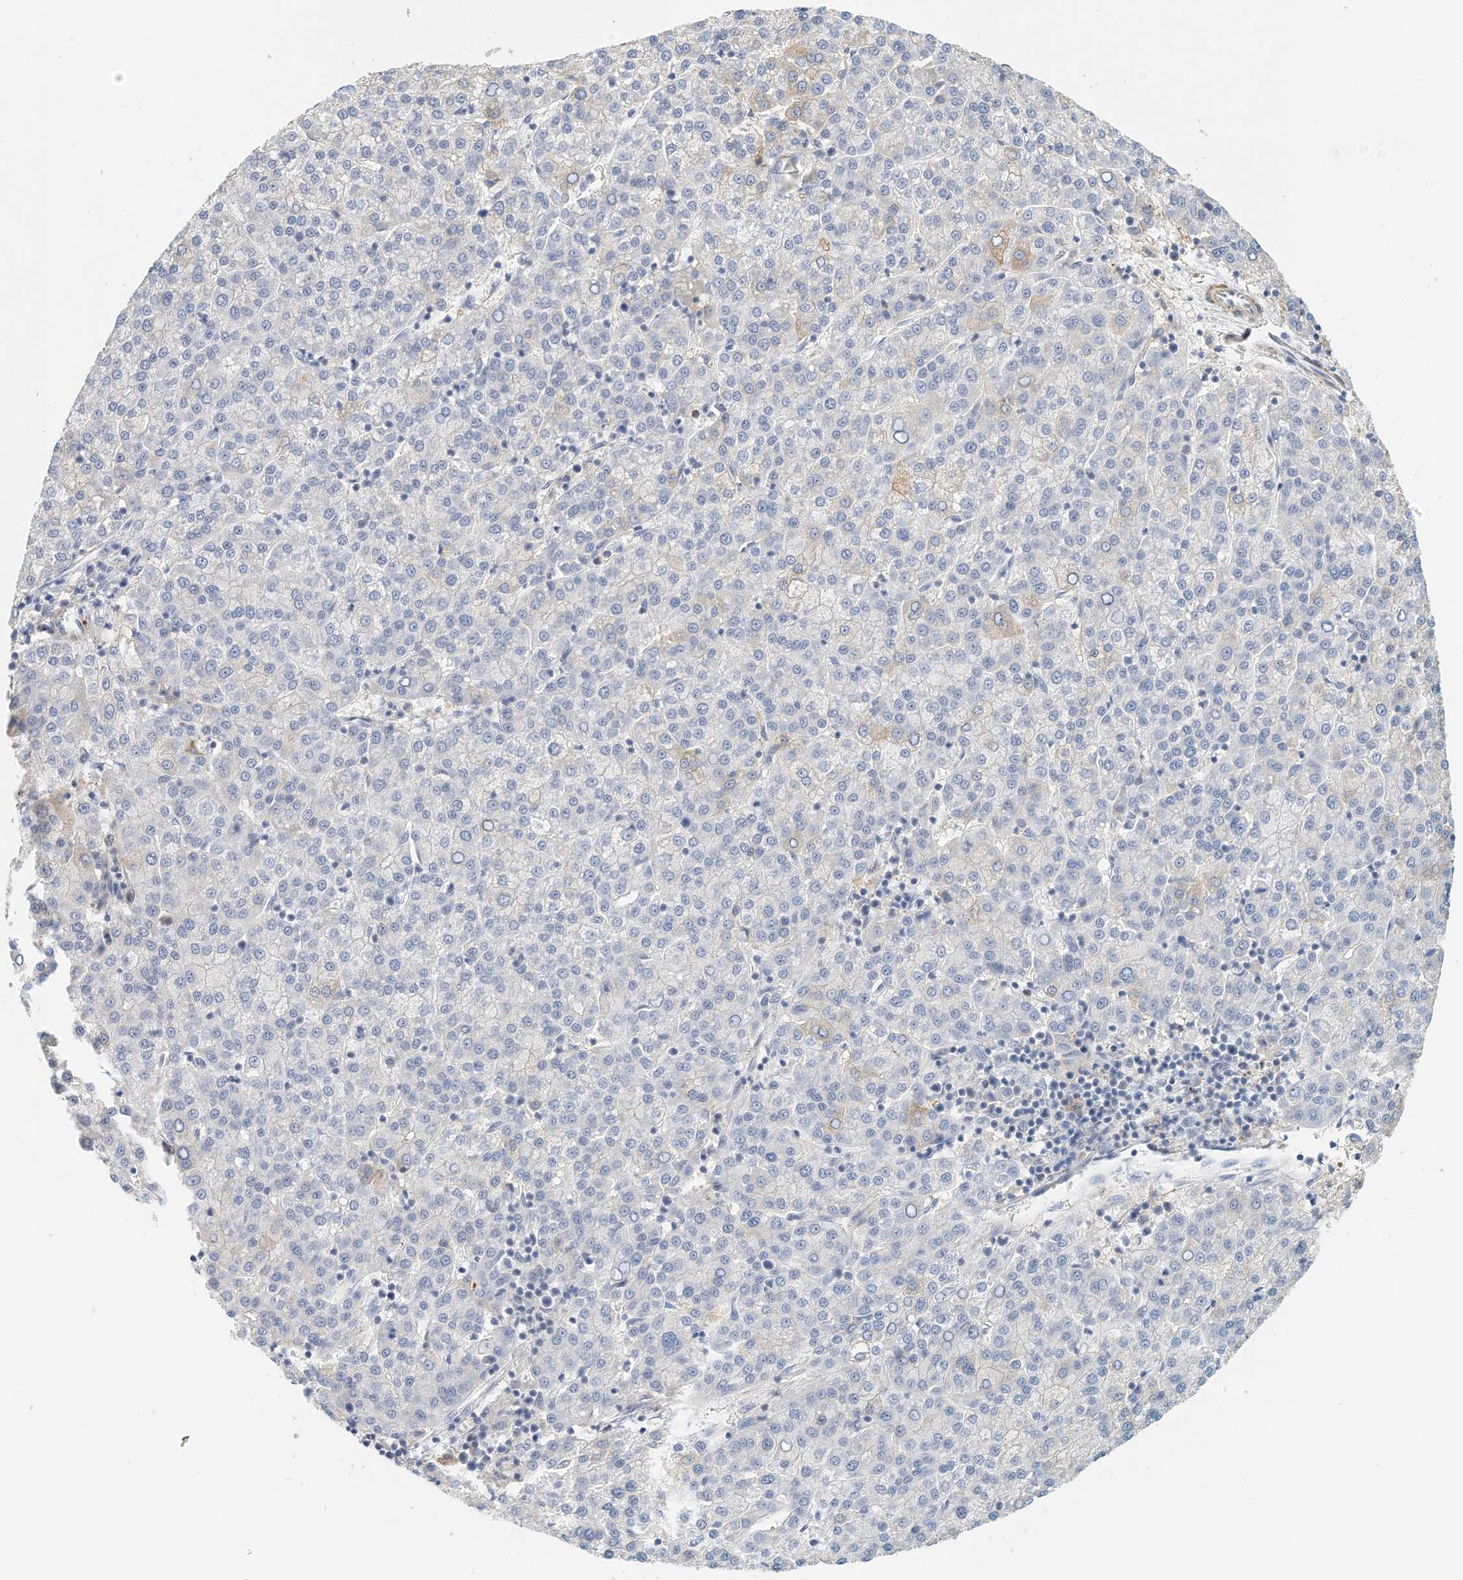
{"staining": {"intensity": "negative", "quantity": "none", "location": "none"}, "tissue": "liver cancer", "cell_type": "Tumor cells", "image_type": "cancer", "snomed": [{"axis": "morphology", "description": "Carcinoma, Hepatocellular, NOS"}, {"axis": "topography", "description": "Liver"}], "caption": "DAB (3,3'-diaminobenzidine) immunohistochemical staining of hepatocellular carcinoma (liver) reveals no significant staining in tumor cells.", "gene": "MICAL1", "patient": {"sex": "female", "age": 58}}